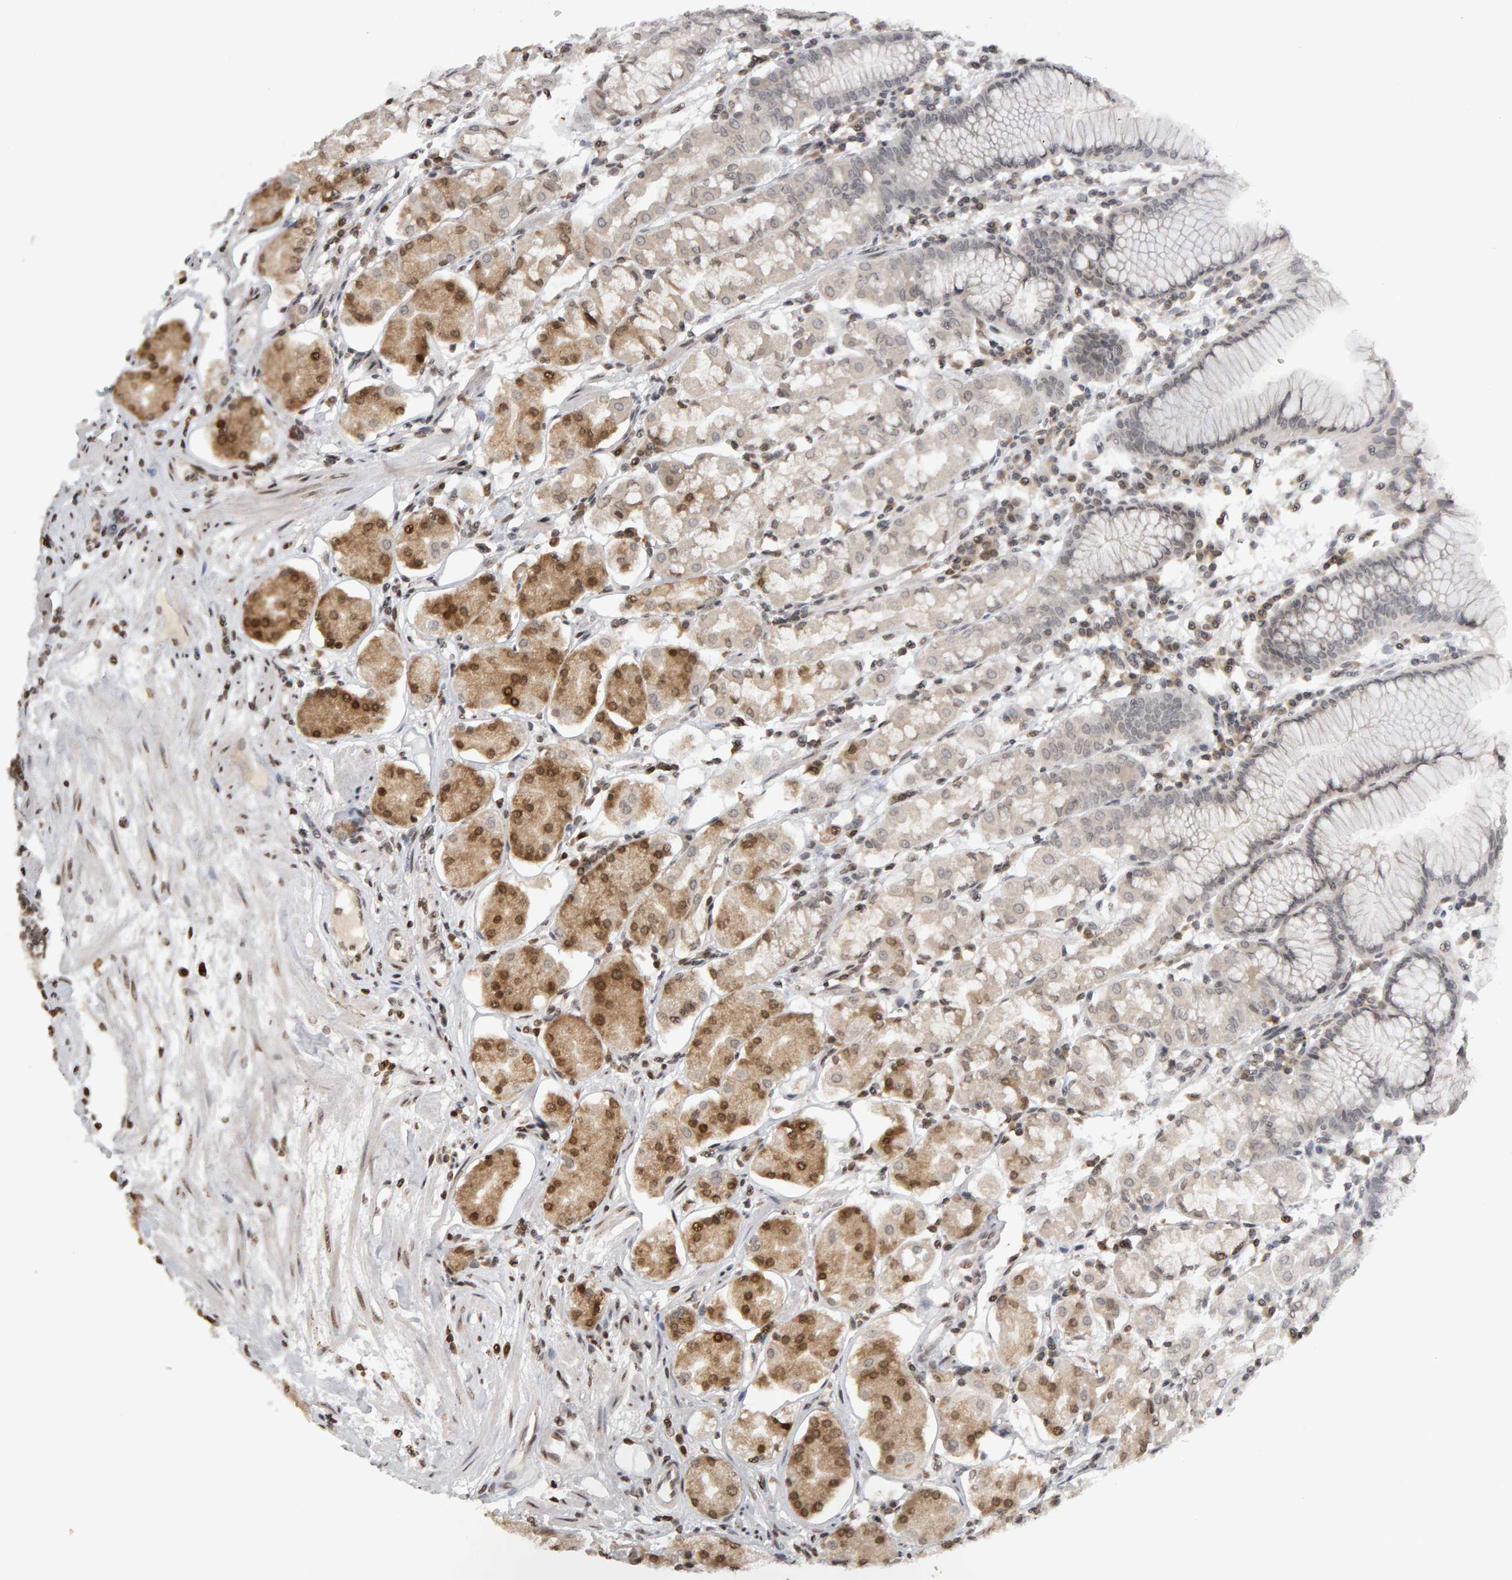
{"staining": {"intensity": "moderate", "quantity": "25%-75%", "location": "cytoplasmic/membranous,nuclear"}, "tissue": "stomach", "cell_type": "Glandular cells", "image_type": "normal", "snomed": [{"axis": "morphology", "description": "Normal tissue, NOS"}, {"axis": "topography", "description": "Stomach"}, {"axis": "topography", "description": "Stomach, lower"}], "caption": "DAB (3,3'-diaminobenzidine) immunohistochemical staining of normal human stomach displays moderate cytoplasmic/membranous,nuclear protein staining in about 25%-75% of glandular cells.", "gene": "TRAM1", "patient": {"sex": "female", "age": 56}}